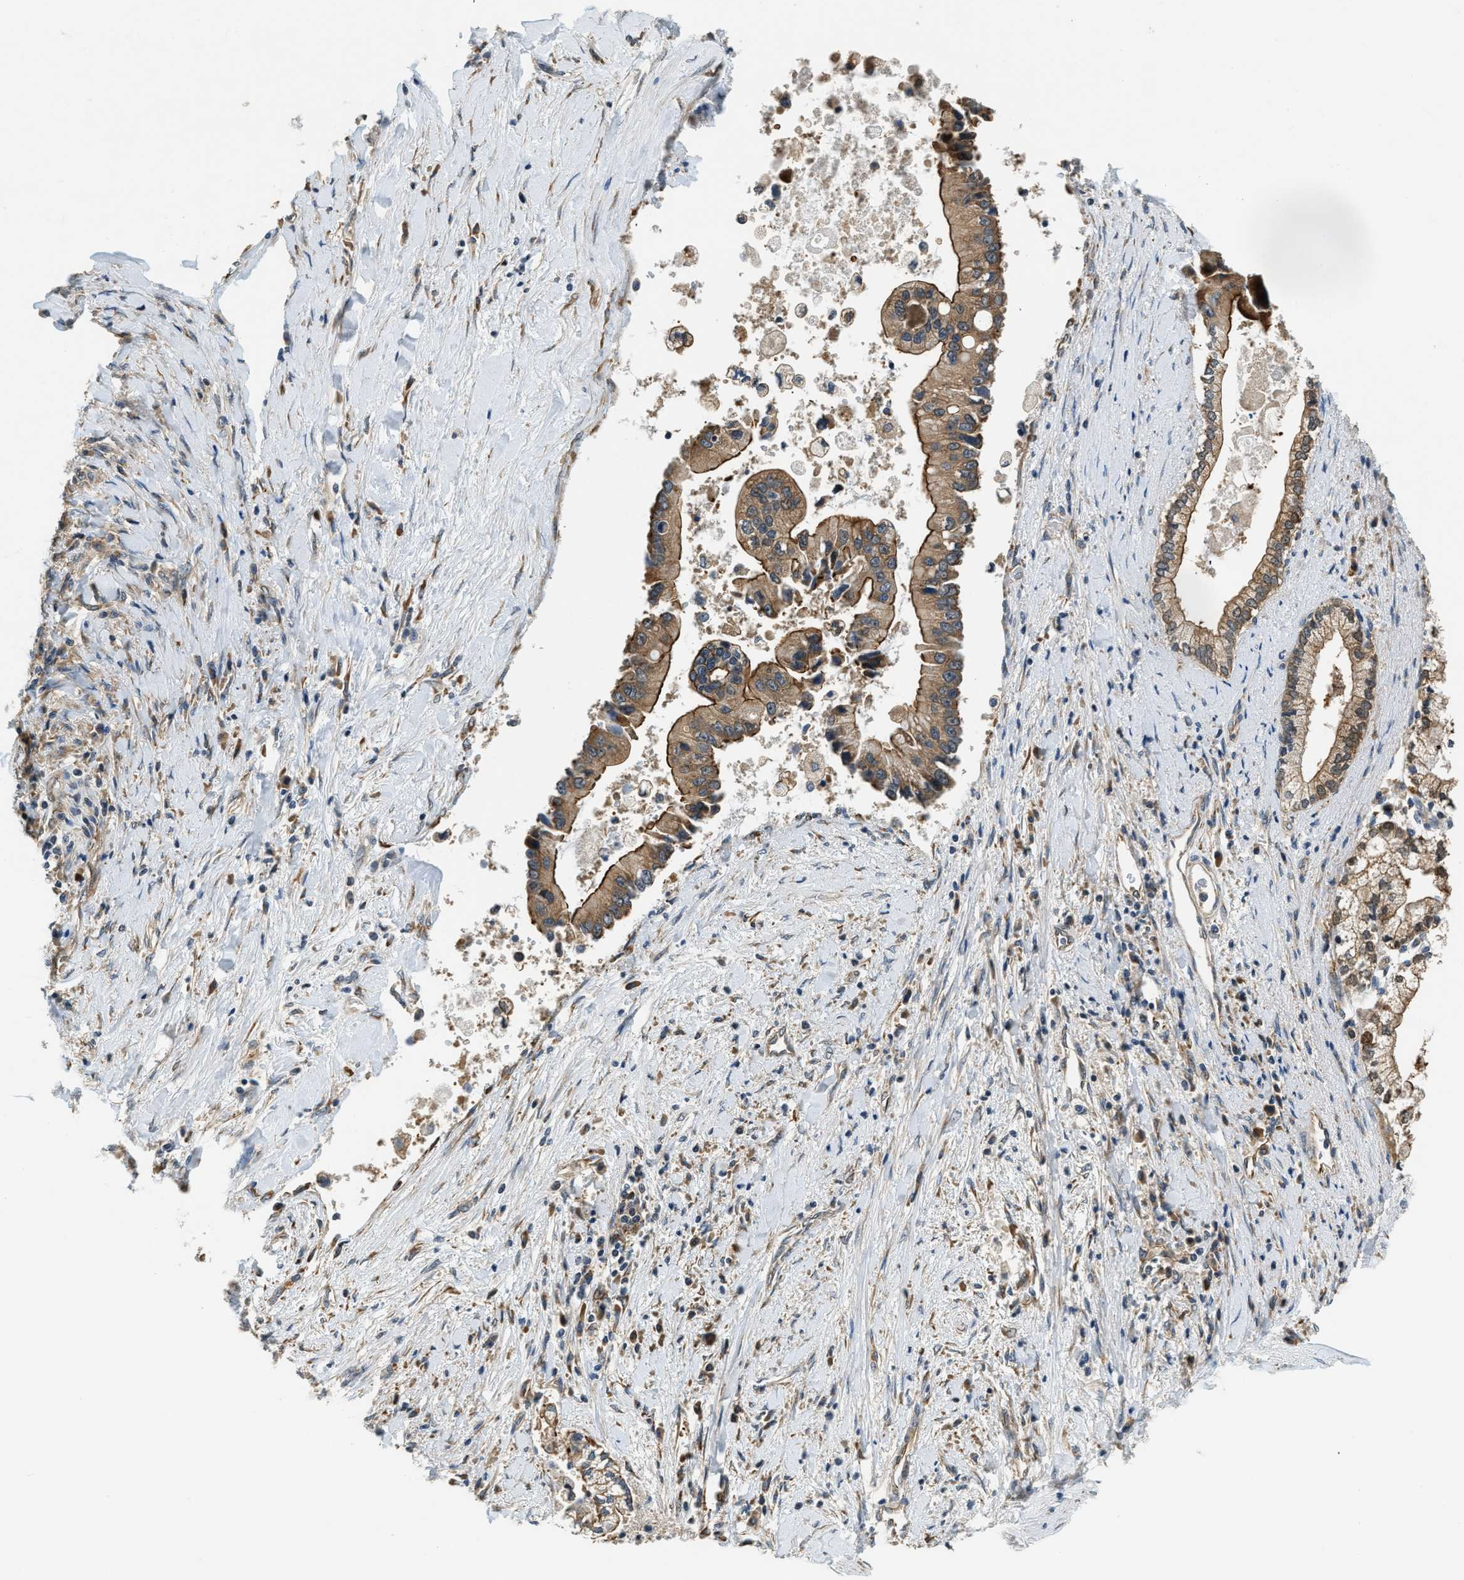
{"staining": {"intensity": "strong", "quantity": ">75%", "location": "cytoplasmic/membranous"}, "tissue": "liver cancer", "cell_type": "Tumor cells", "image_type": "cancer", "snomed": [{"axis": "morphology", "description": "Cholangiocarcinoma"}, {"axis": "topography", "description": "Liver"}], "caption": "Human cholangiocarcinoma (liver) stained with a brown dye shows strong cytoplasmic/membranous positive positivity in approximately >75% of tumor cells.", "gene": "ALOX12", "patient": {"sex": "male", "age": 50}}